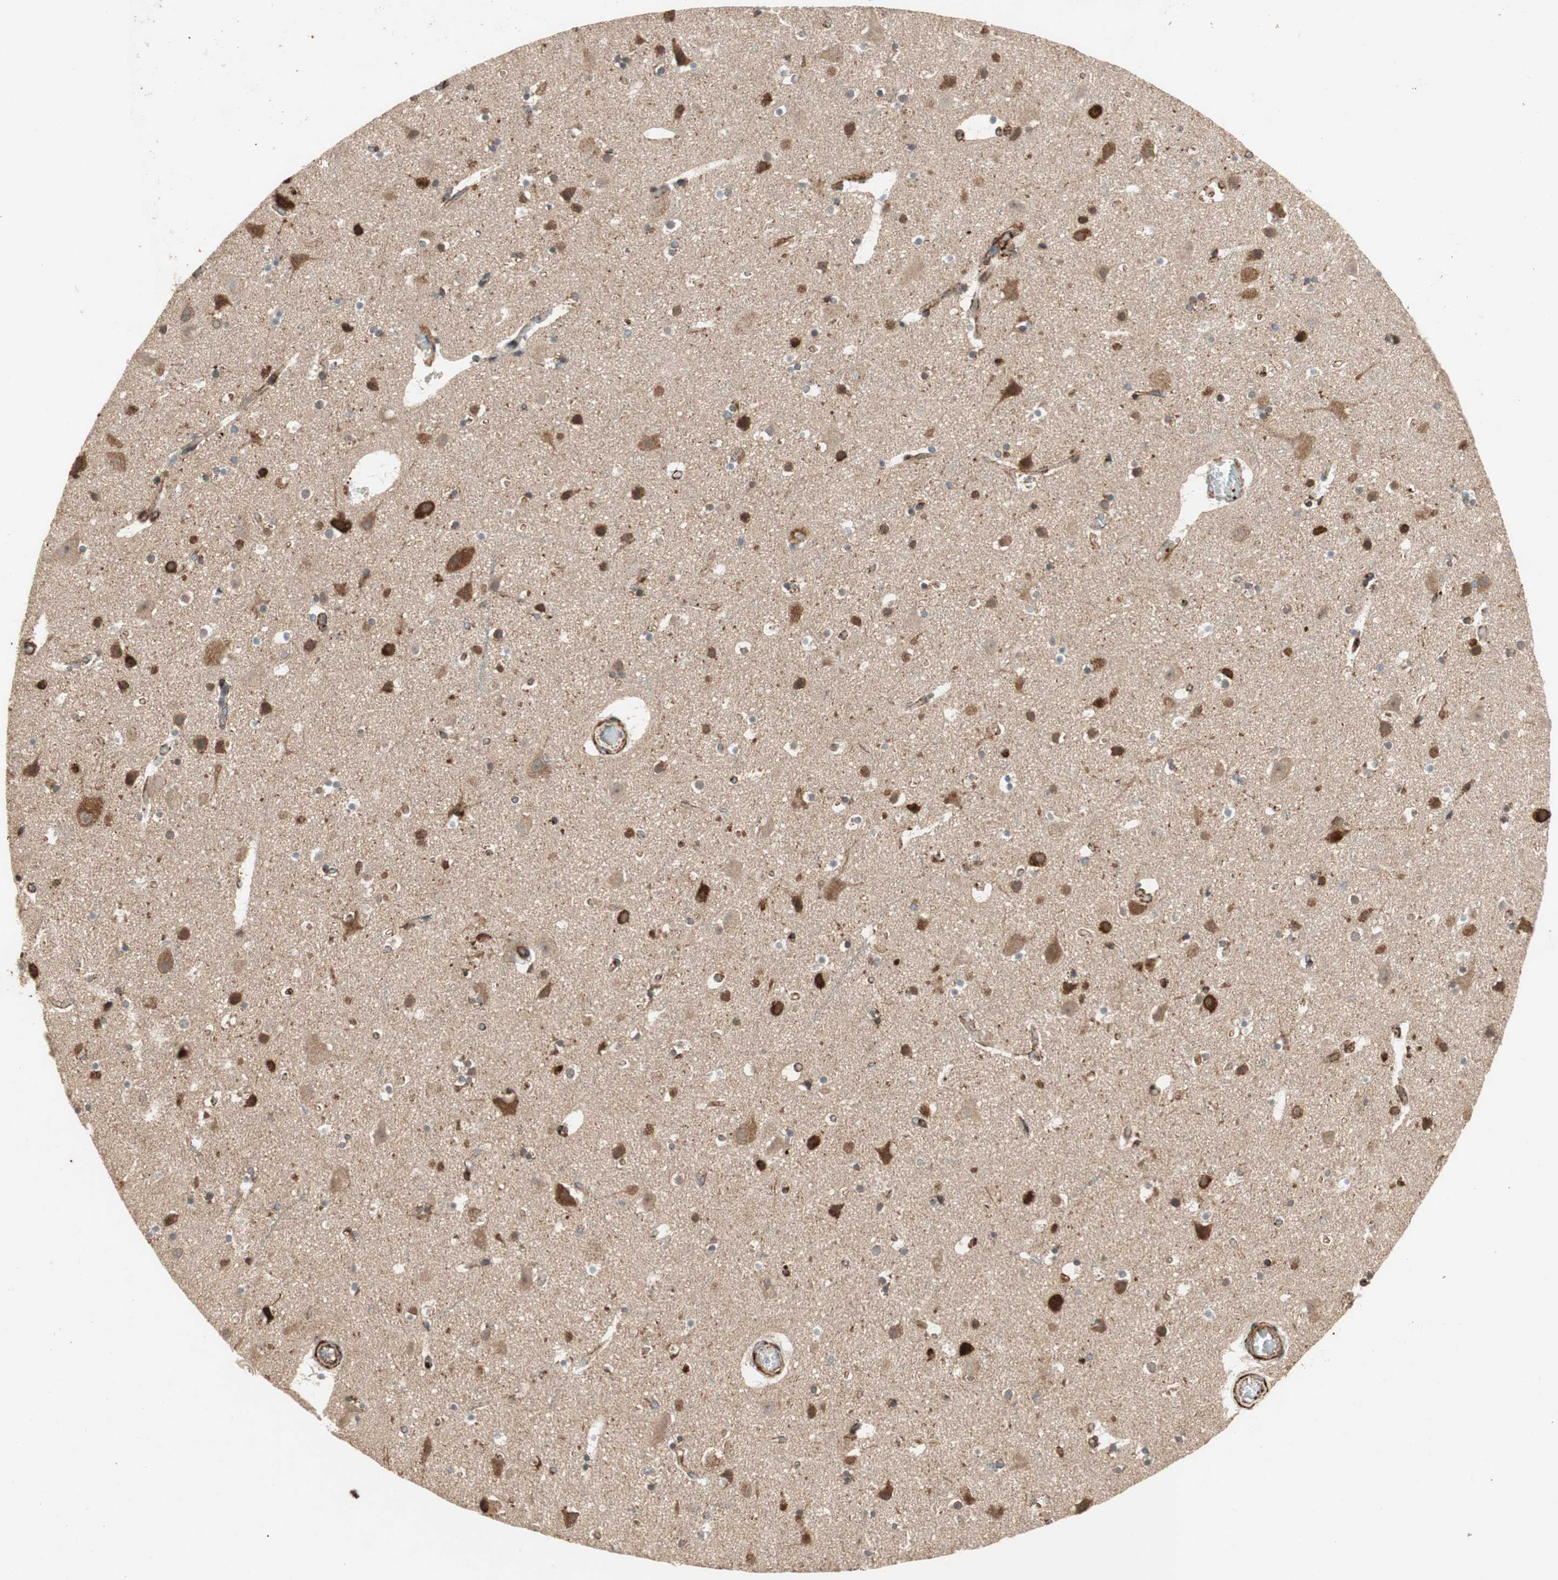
{"staining": {"intensity": "moderate", "quantity": ">75%", "location": "cytoplasmic/membranous"}, "tissue": "cerebral cortex", "cell_type": "Endothelial cells", "image_type": "normal", "snomed": [{"axis": "morphology", "description": "Normal tissue, NOS"}, {"axis": "topography", "description": "Cerebral cortex"}], "caption": "This histopathology image shows normal cerebral cortex stained with immunohistochemistry (IHC) to label a protein in brown. The cytoplasmic/membranous of endothelial cells show moderate positivity for the protein. Nuclei are counter-stained blue.", "gene": "AKAP1", "patient": {"sex": "male", "age": 45}}